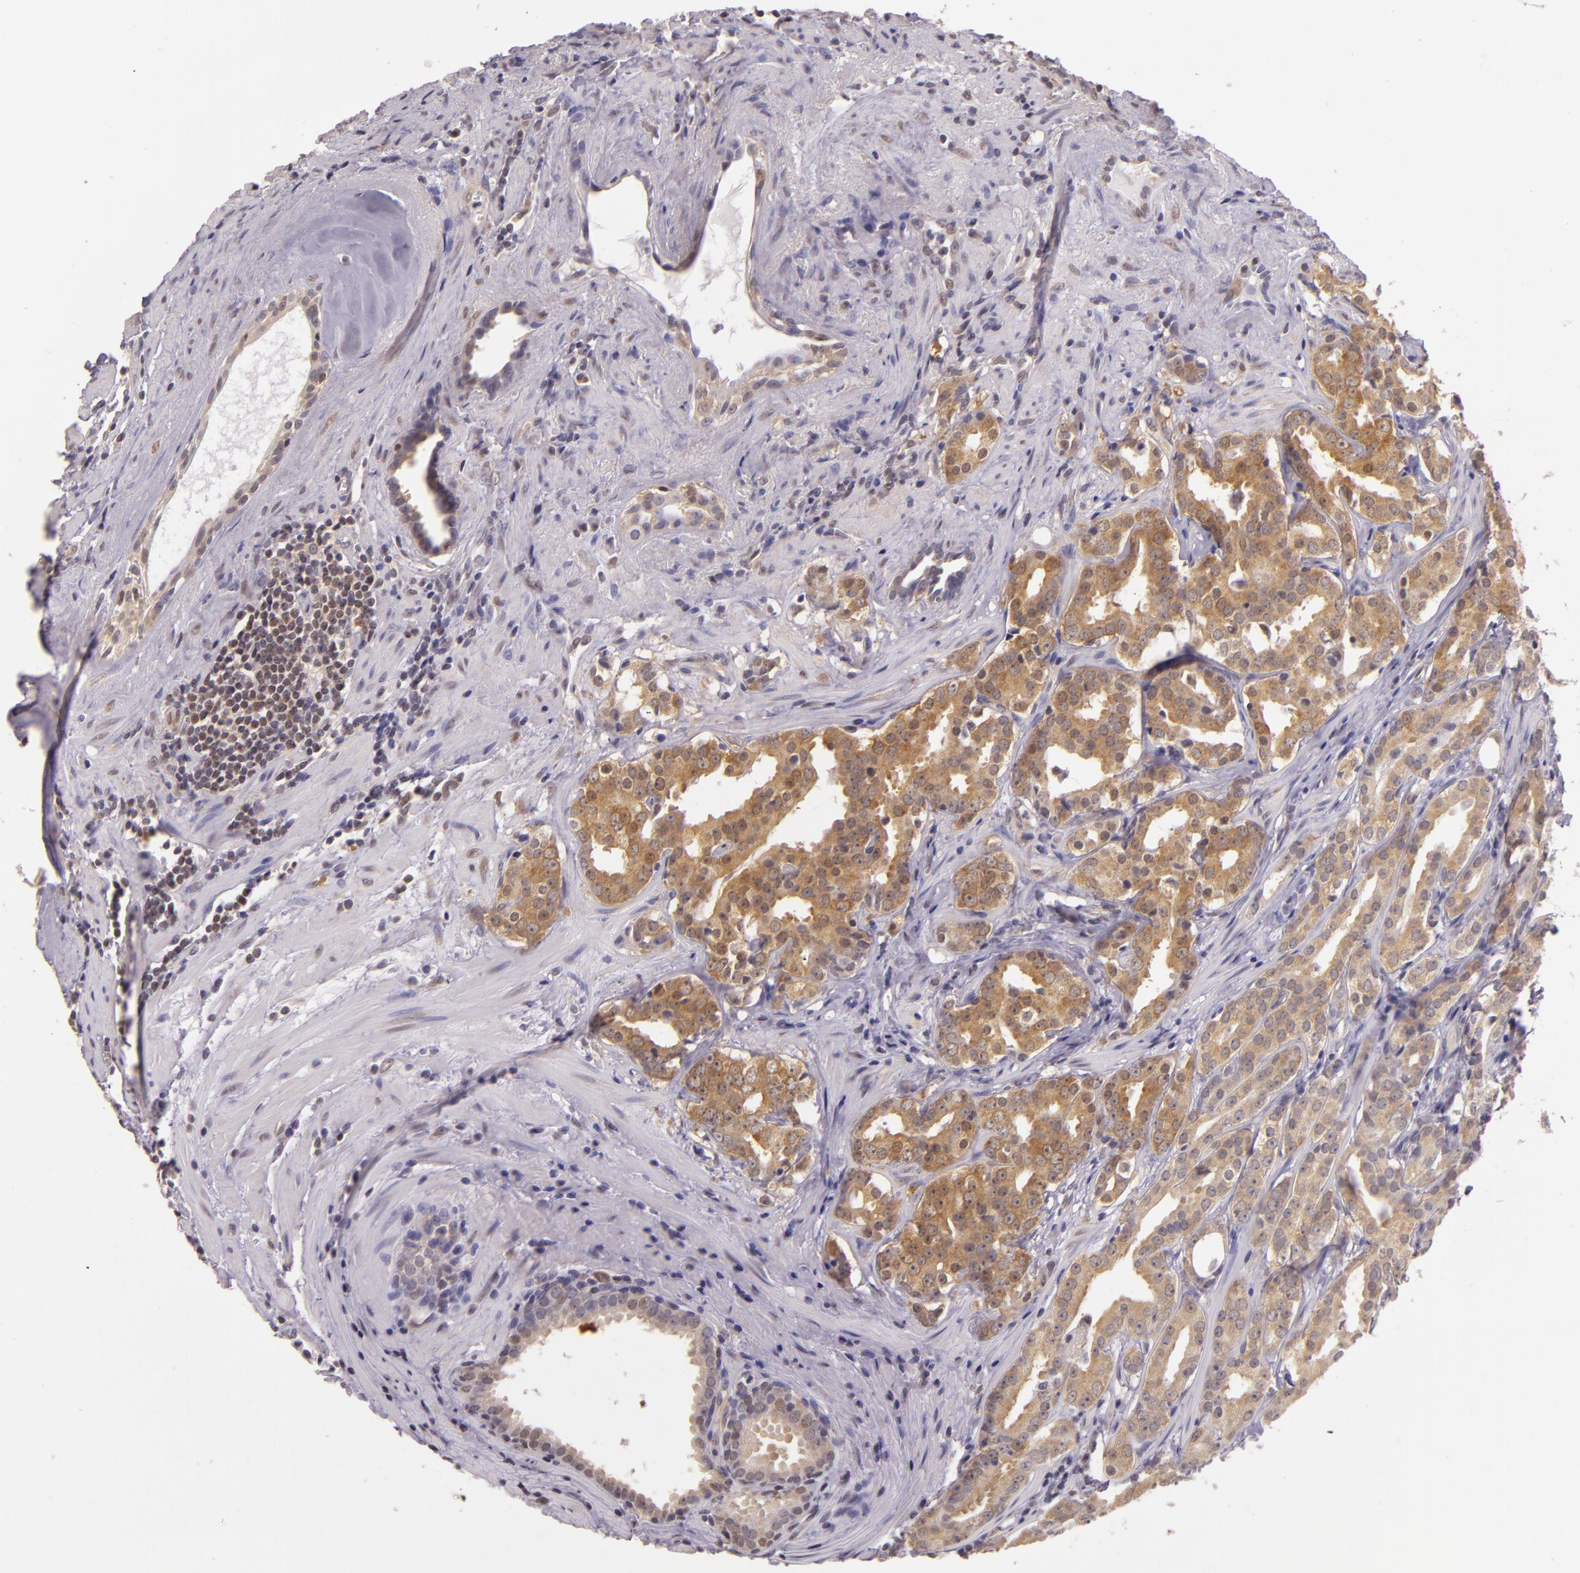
{"staining": {"intensity": "moderate", "quantity": ">75%", "location": "cytoplasmic/membranous"}, "tissue": "prostate cancer", "cell_type": "Tumor cells", "image_type": "cancer", "snomed": [{"axis": "morphology", "description": "Adenocarcinoma, Low grade"}, {"axis": "topography", "description": "Prostate"}], "caption": "Prostate adenocarcinoma (low-grade) tissue shows moderate cytoplasmic/membranous expression in approximately >75% of tumor cells, visualized by immunohistochemistry.", "gene": "HSPA8", "patient": {"sex": "male", "age": 59}}